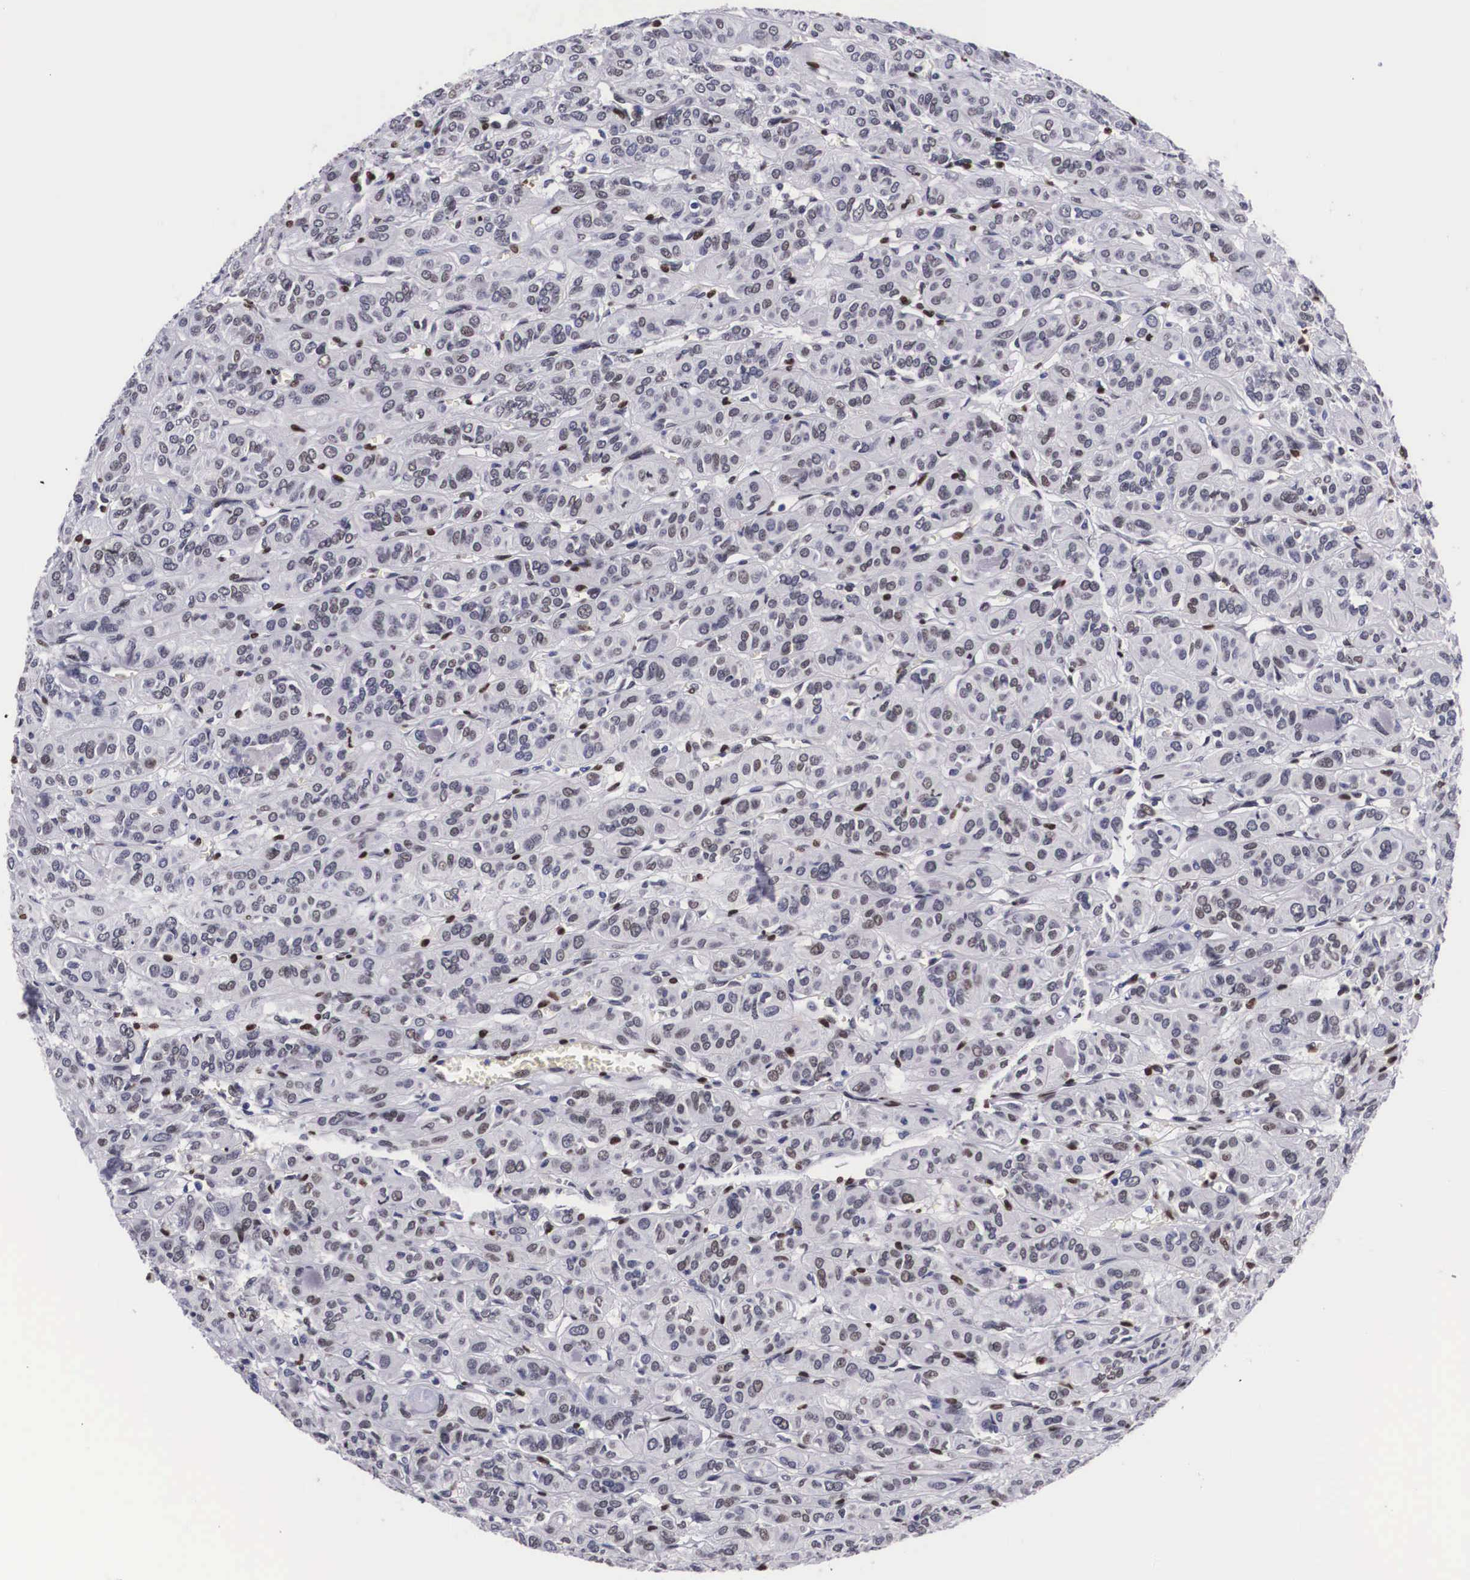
{"staining": {"intensity": "moderate", "quantity": "25%-75%", "location": "nuclear"}, "tissue": "thyroid cancer", "cell_type": "Tumor cells", "image_type": "cancer", "snomed": [{"axis": "morphology", "description": "Follicular adenoma carcinoma, NOS"}, {"axis": "topography", "description": "Thyroid gland"}], "caption": "Protein staining displays moderate nuclear expression in approximately 25%-75% of tumor cells in follicular adenoma carcinoma (thyroid). (IHC, brightfield microscopy, high magnification).", "gene": "KHDRBS3", "patient": {"sex": "female", "age": 71}}